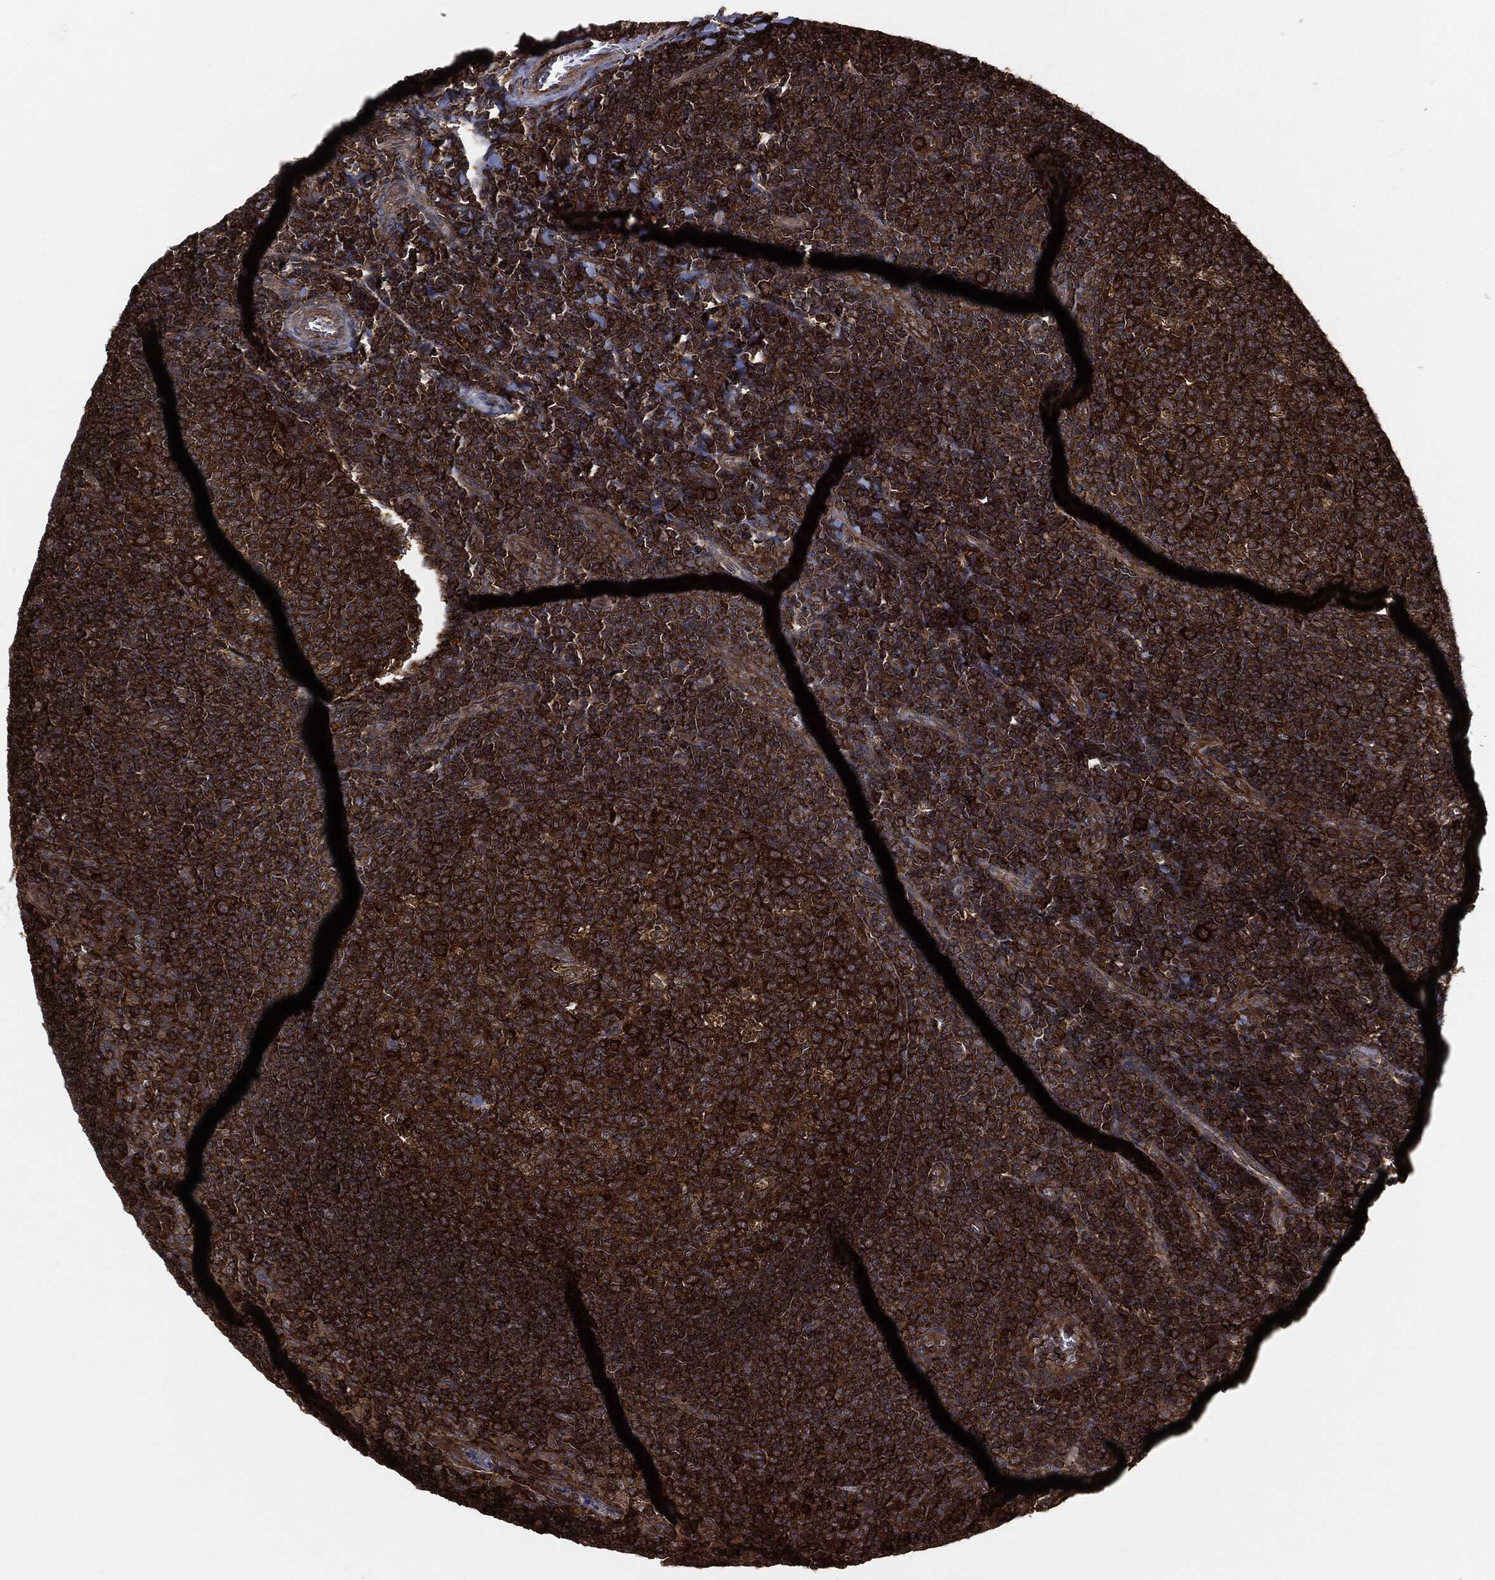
{"staining": {"intensity": "strong", "quantity": ">75%", "location": "cytoplasmic/membranous"}, "tissue": "tonsil", "cell_type": "Germinal center cells", "image_type": "normal", "snomed": [{"axis": "morphology", "description": "Normal tissue, NOS"}, {"axis": "topography", "description": "Tonsil"}], "caption": "Protein staining demonstrates strong cytoplasmic/membranous staining in approximately >75% of germinal center cells in benign tonsil.", "gene": "TPT1", "patient": {"sex": "female", "age": 13}}